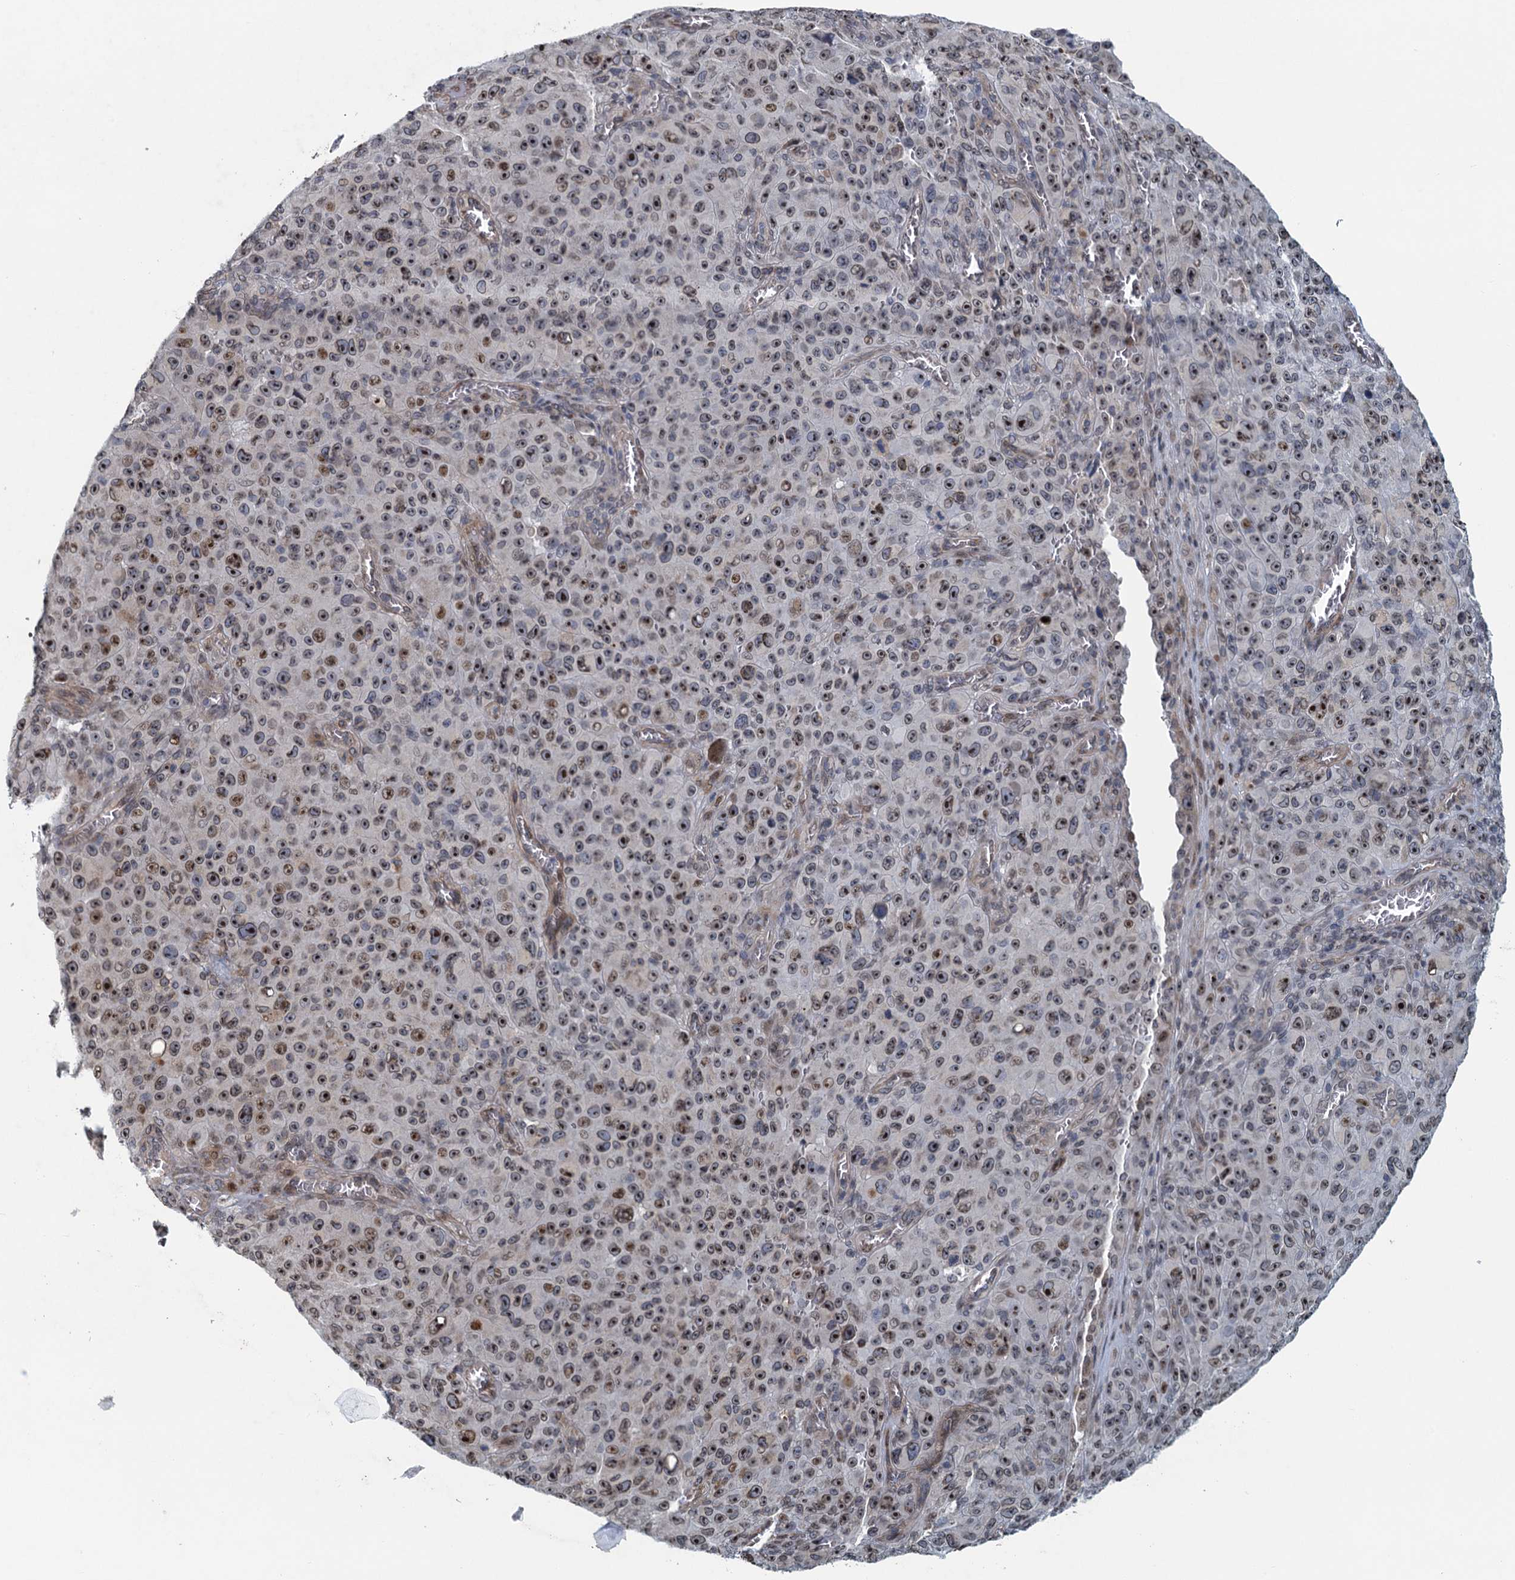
{"staining": {"intensity": "moderate", "quantity": ">75%", "location": "nuclear"}, "tissue": "melanoma", "cell_type": "Tumor cells", "image_type": "cancer", "snomed": [{"axis": "morphology", "description": "Malignant melanoma, NOS"}, {"axis": "topography", "description": "Skin"}], "caption": "Protein expression analysis of human malignant melanoma reveals moderate nuclear expression in approximately >75% of tumor cells. (IHC, brightfield microscopy, high magnification).", "gene": "CCDC34", "patient": {"sex": "female", "age": 82}}